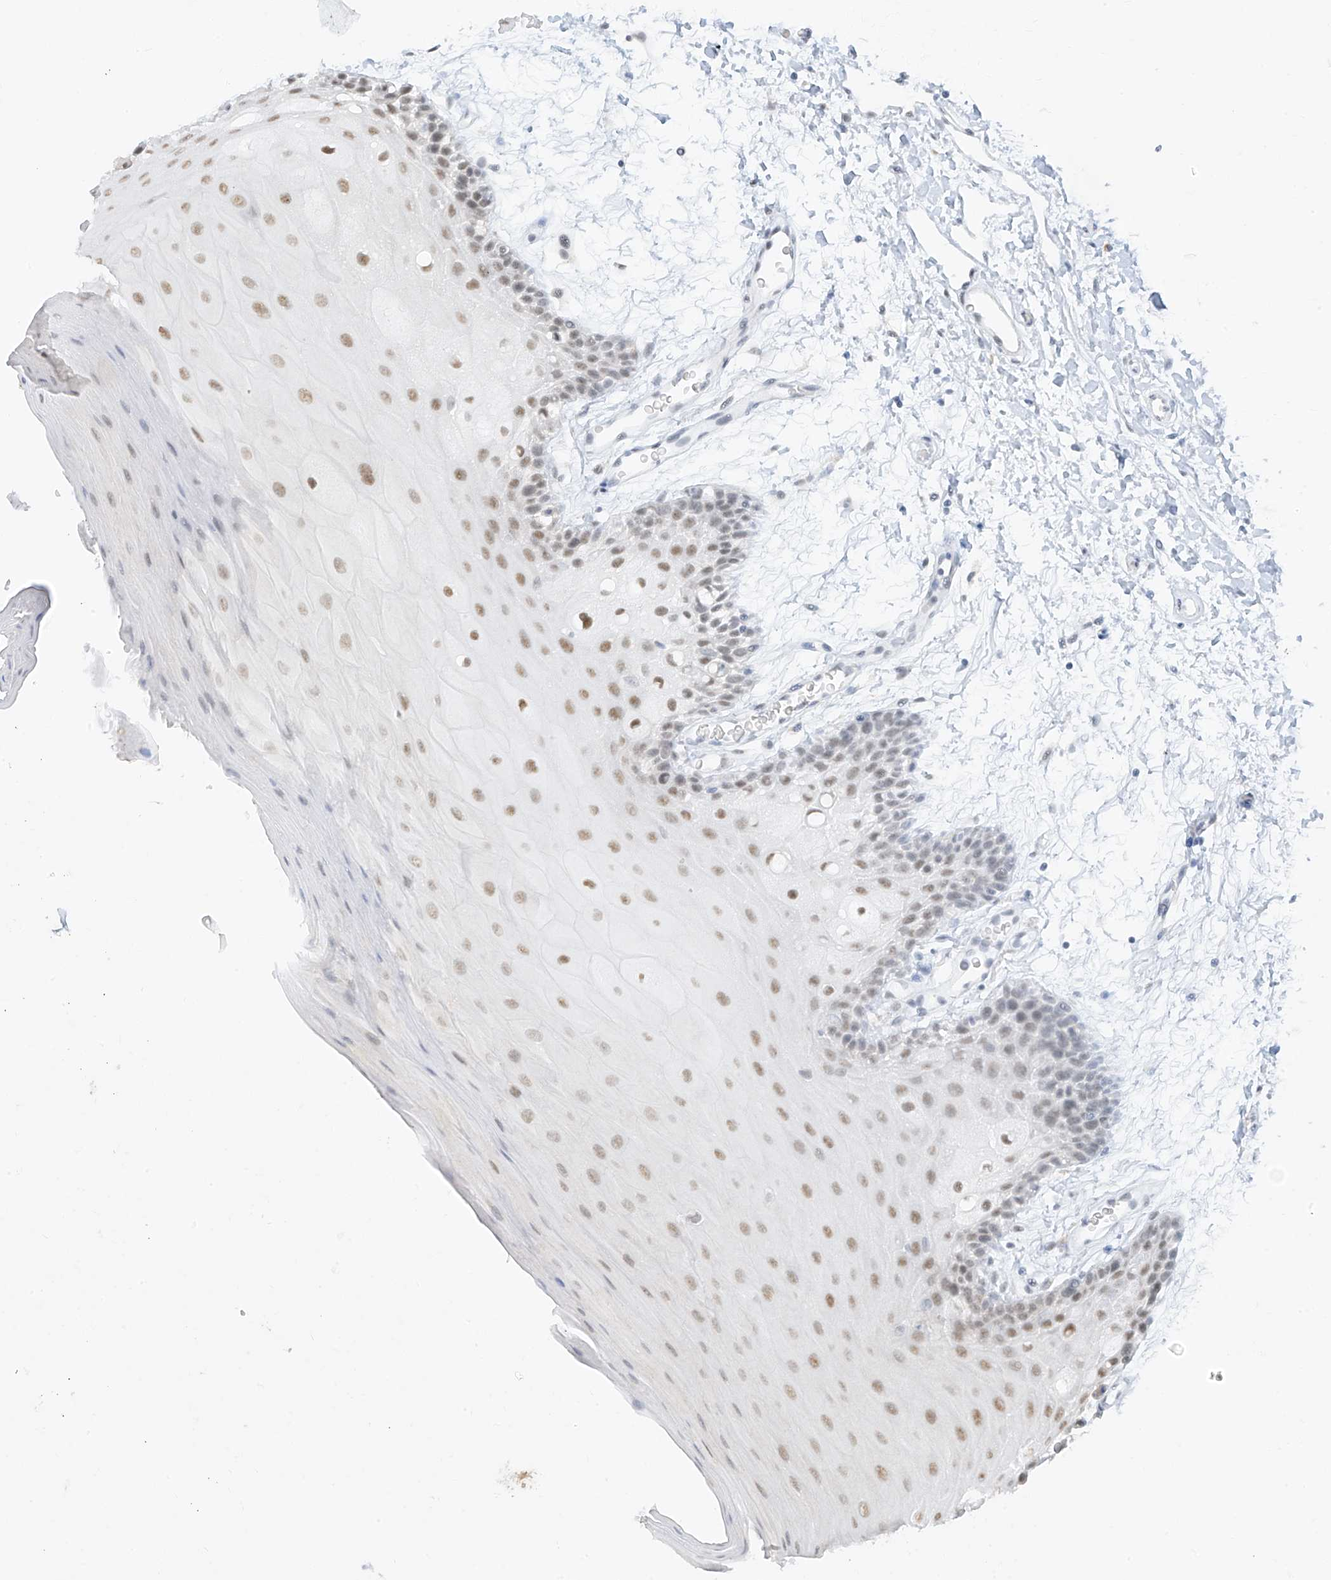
{"staining": {"intensity": "moderate", "quantity": ">75%", "location": "nuclear"}, "tissue": "oral mucosa", "cell_type": "Squamous epithelial cells", "image_type": "normal", "snomed": [{"axis": "morphology", "description": "Normal tissue, NOS"}, {"axis": "topography", "description": "Skeletal muscle"}, {"axis": "topography", "description": "Oral tissue"}, {"axis": "topography", "description": "Salivary gland"}, {"axis": "topography", "description": "Peripheral nerve tissue"}], "caption": "Immunohistochemical staining of normal oral mucosa reveals medium levels of moderate nuclear expression in approximately >75% of squamous epithelial cells.", "gene": "ZMYM2", "patient": {"sex": "male", "age": 54}}